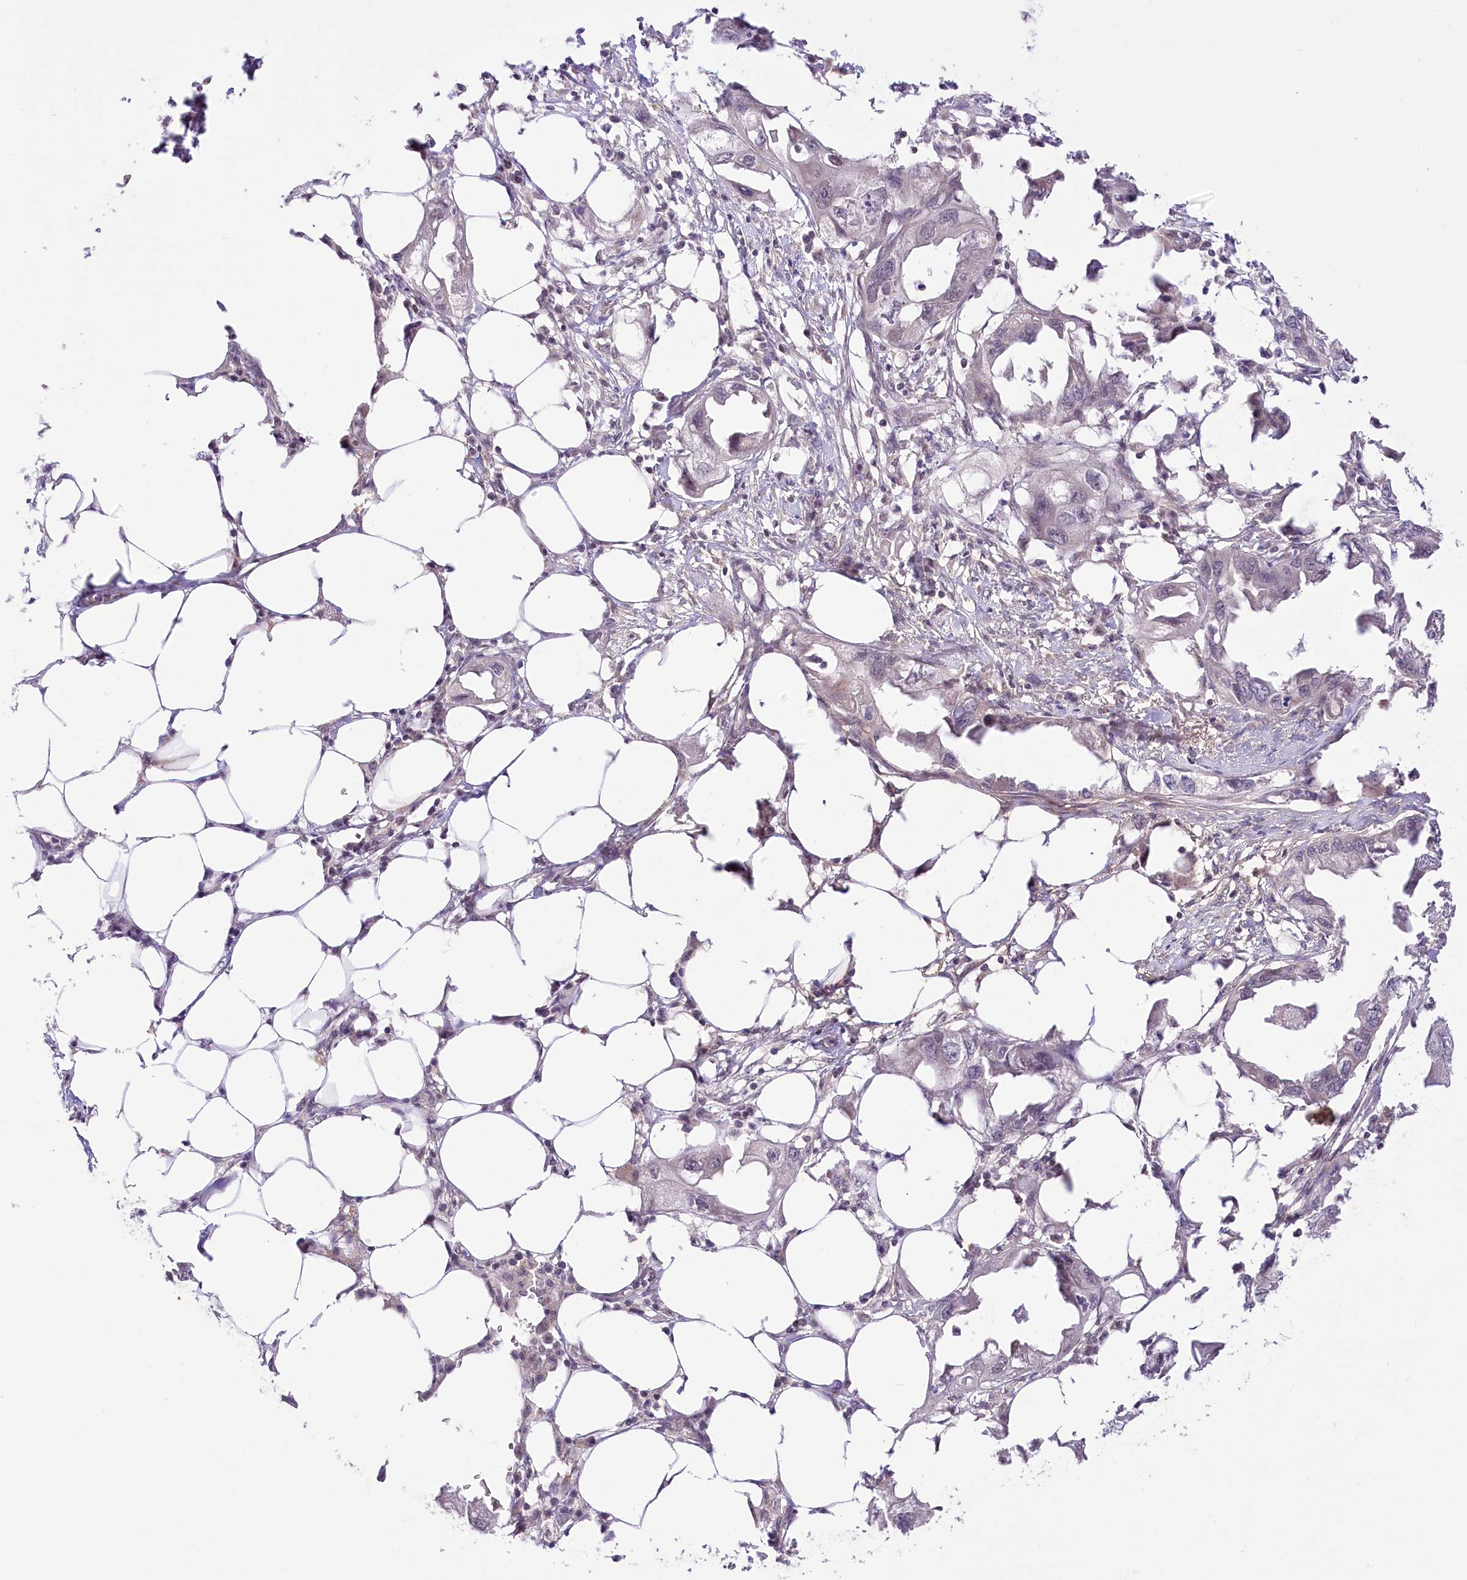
{"staining": {"intensity": "negative", "quantity": "none", "location": "none"}, "tissue": "endometrial cancer", "cell_type": "Tumor cells", "image_type": "cancer", "snomed": [{"axis": "morphology", "description": "Adenocarcinoma, NOS"}, {"axis": "morphology", "description": "Adenocarcinoma, metastatic, NOS"}, {"axis": "topography", "description": "Adipose tissue"}, {"axis": "topography", "description": "Endometrium"}], "caption": "Tumor cells show no significant positivity in endometrial metastatic adenocarcinoma.", "gene": "ZMAT2", "patient": {"sex": "female", "age": 67}}